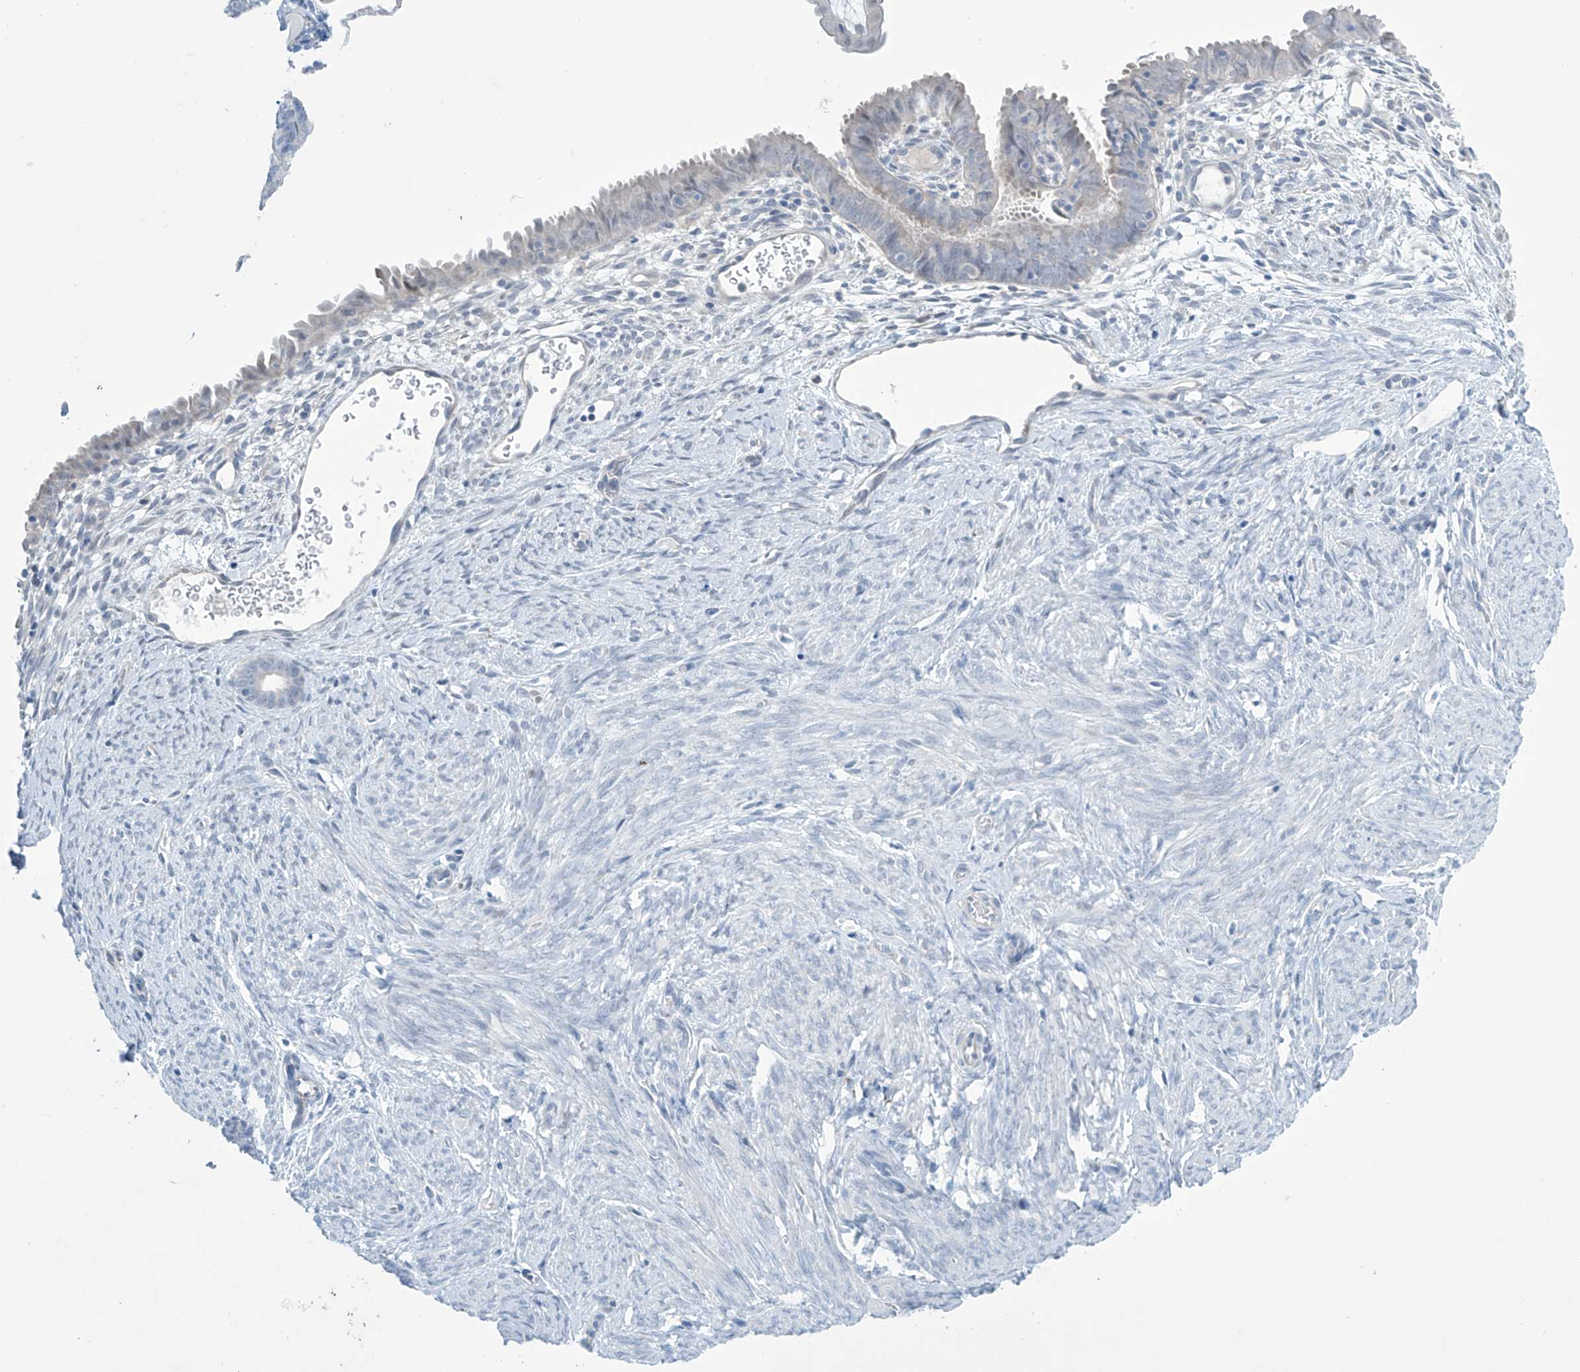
{"staining": {"intensity": "negative", "quantity": "none", "location": "none"}, "tissue": "endometrial cancer", "cell_type": "Tumor cells", "image_type": "cancer", "snomed": [{"axis": "morphology", "description": "Adenocarcinoma, NOS"}, {"axis": "topography", "description": "Endometrium"}], "caption": "IHC histopathology image of adenocarcinoma (endometrial) stained for a protein (brown), which displays no staining in tumor cells.", "gene": "SLC35A5", "patient": {"sex": "female", "age": 51}}